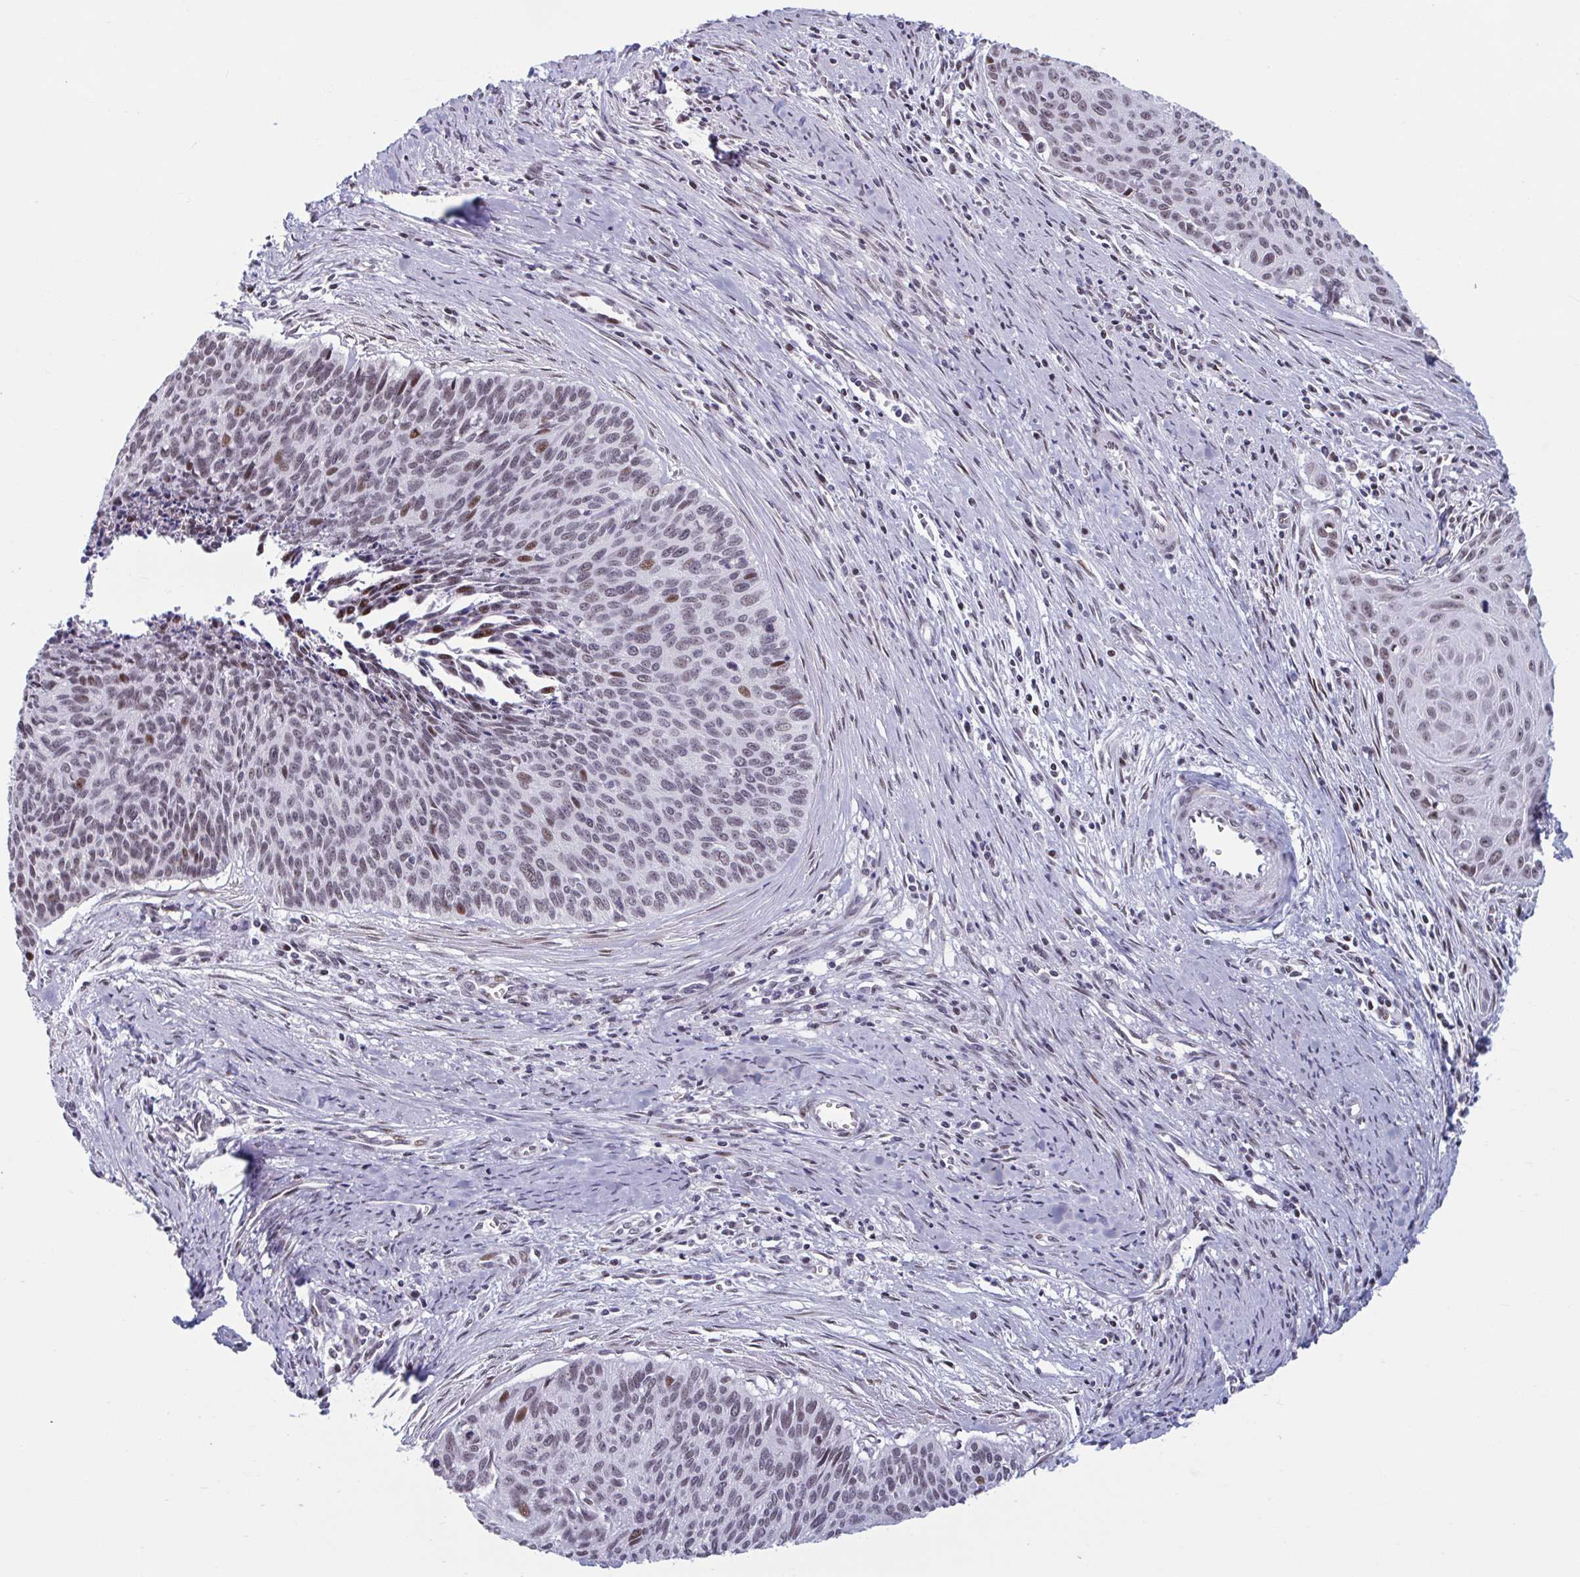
{"staining": {"intensity": "moderate", "quantity": "<25%", "location": "nuclear"}, "tissue": "cervical cancer", "cell_type": "Tumor cells", "image_type": "cancer", "snomed": [{"axis": "morphology", "description": "Squamous cell carcinoma, NOS"}, {"axis": "topography", "description": "Cervix"}], "caption": "A low amount of moderate nuclear expression is seen in approximately <25% of tumor cells in squamous cell carcinoma (cervical) tissue. (DAB IHC with brightfield microscopy, high magnification).", "gene": "HSD17B6", "patient": {"sex": "female", "age": 55}}